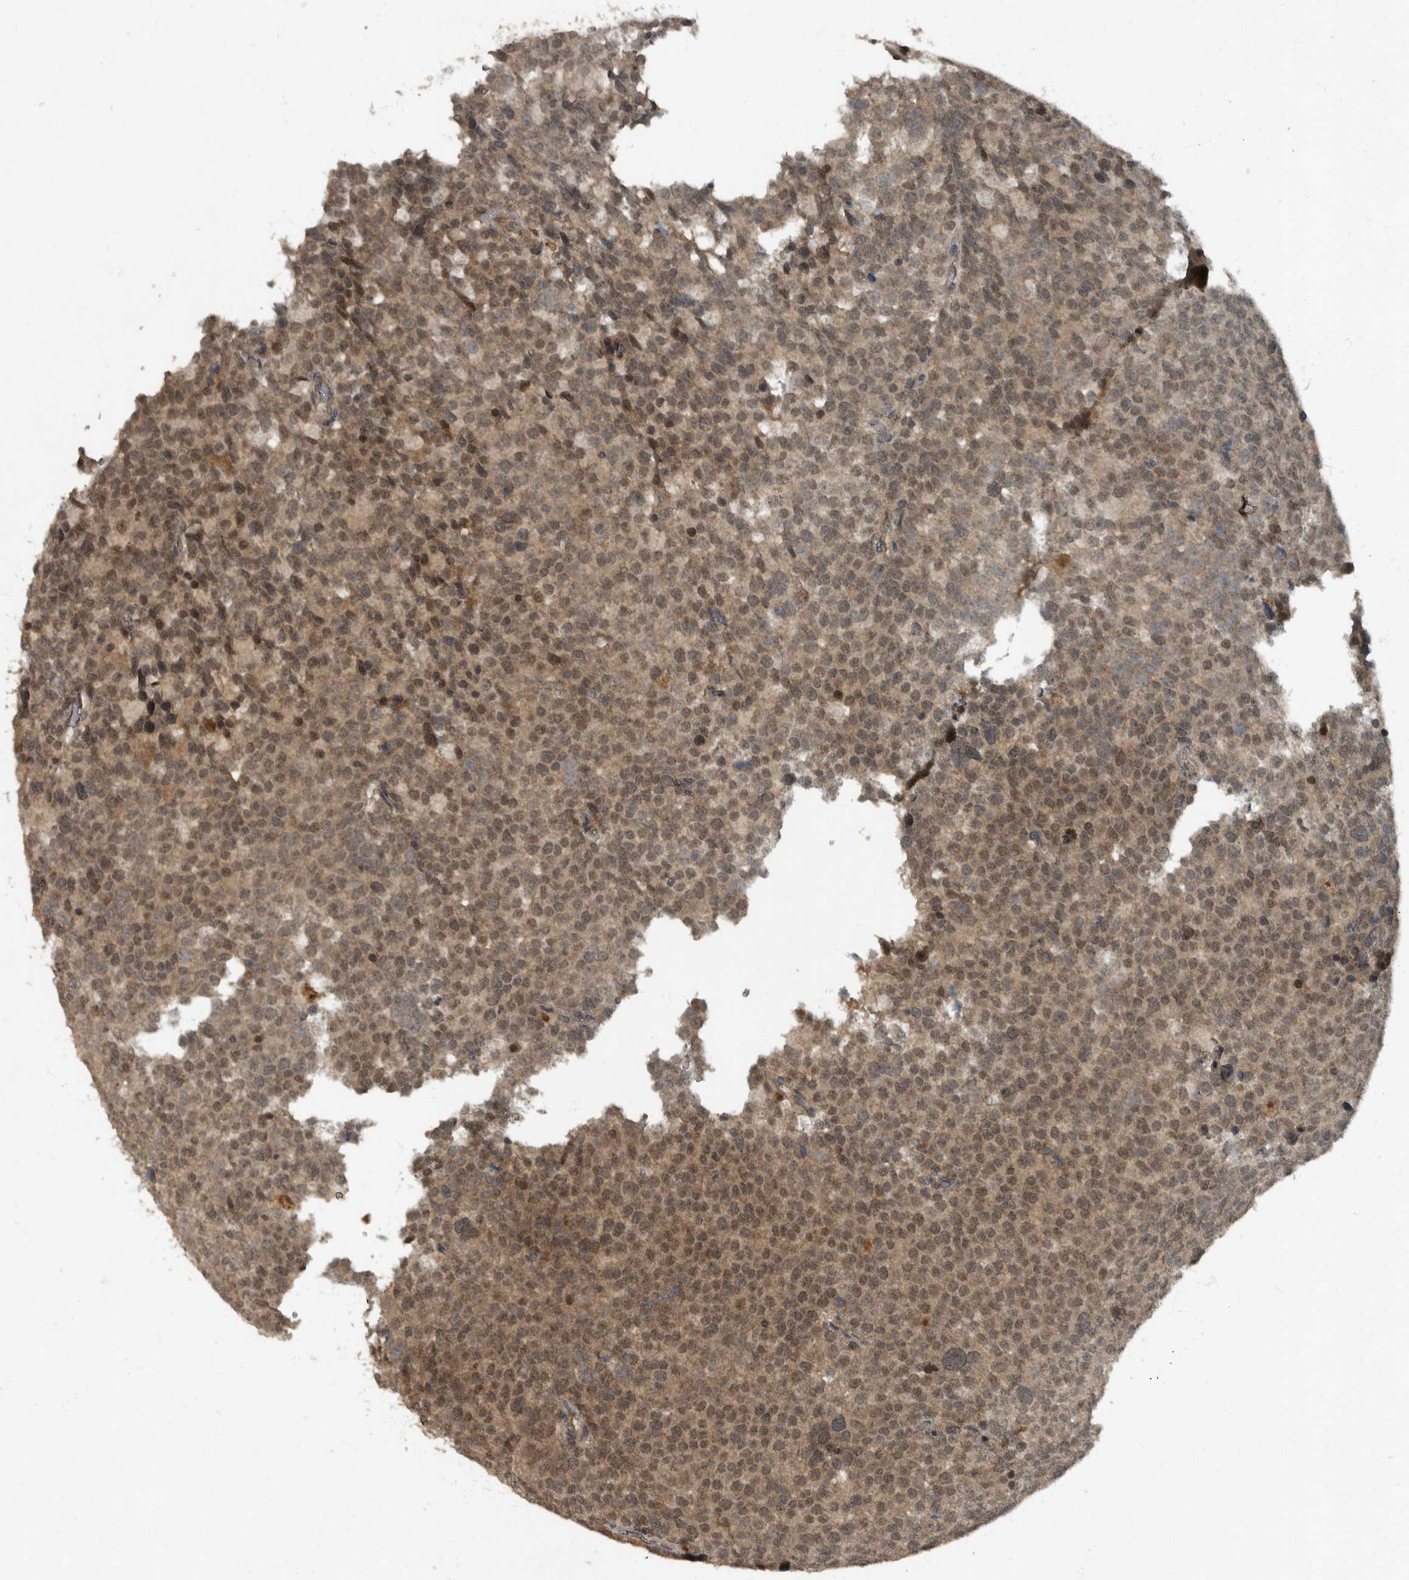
{"staining": {"intensity": "moderate", "quantity": ">75%", "location": "cytoplasmic/membranous,nuclear"}, "tissue": "testis cancer", "cell_type": "Tumor cells", "image_type": "cancer", "snomed": [{"axis": "morphology", "description": "Seminoma, NOS"}, {"axis": "topography", "description": "Testis"}], "caption": "Brown immunohistochemical staining in human testis cancer (seminoma) displays moderate cytoplasmic/membranous and nuclear positivity in approximately >75% of tumor cells.", "gene": "FOXO1", "patient": {"sex": "male", "age": 71}}